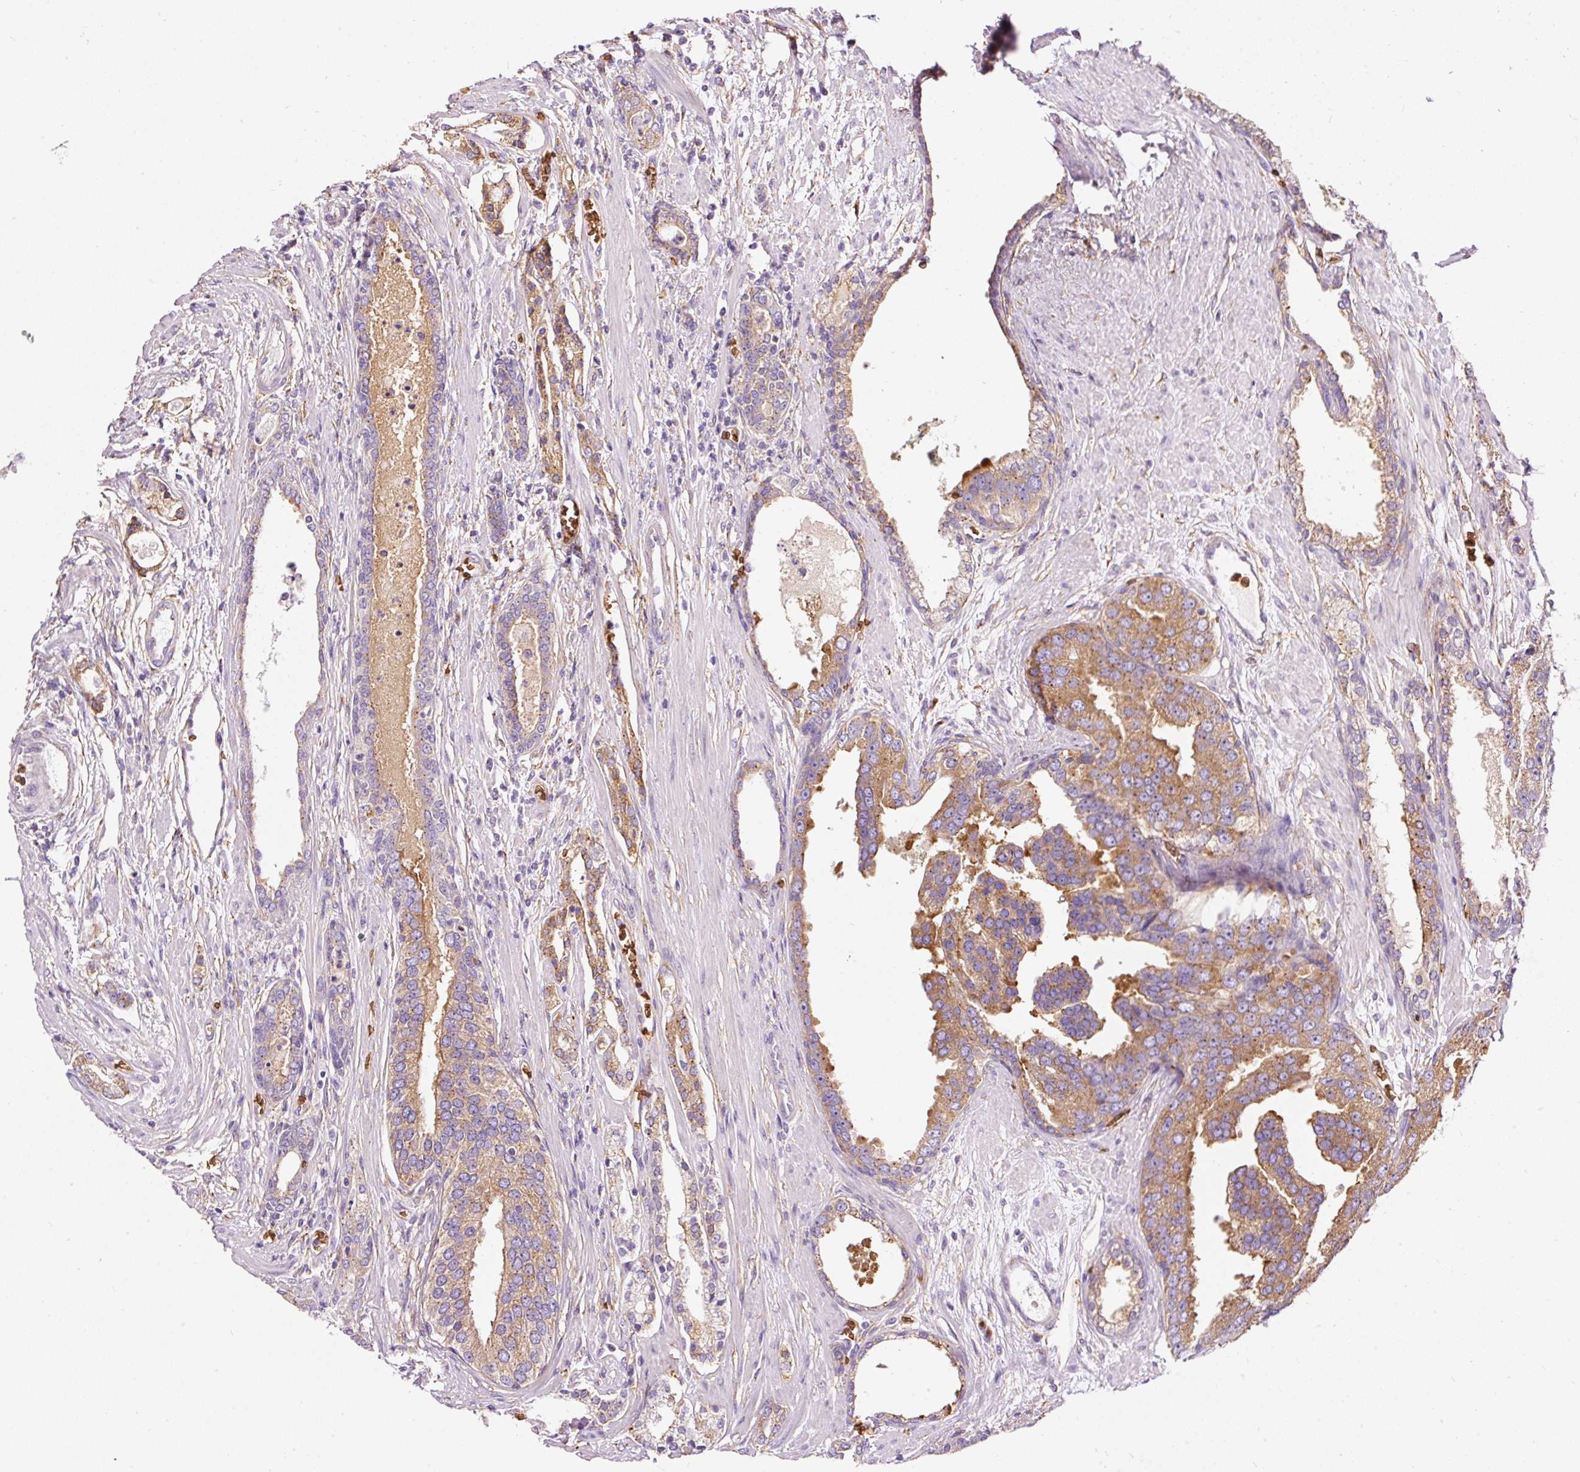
{"staining": {"intensity": "moderate", "quantity": ">75%", "location": "cytoplasmic/membranous"}, "tissue": "prostate cancer", "cell_type": "Tumor cells", "image_type": "cancer", "snomed": [{"axis": "morphology", "description": "Adenocarcinoma, High grade"}, {"axis": "topography", "description": "Prostate"}], "caption": "Immunohistochemical staining of human prostate cancer (high-grade adenocarcinoma) exhibits medium levels of moderate cytoplasmic/membranous protein expression in about >75% of tumor cells.", "gene": "PRRC2A", "patient": {"sex": "male", "age": 71}}